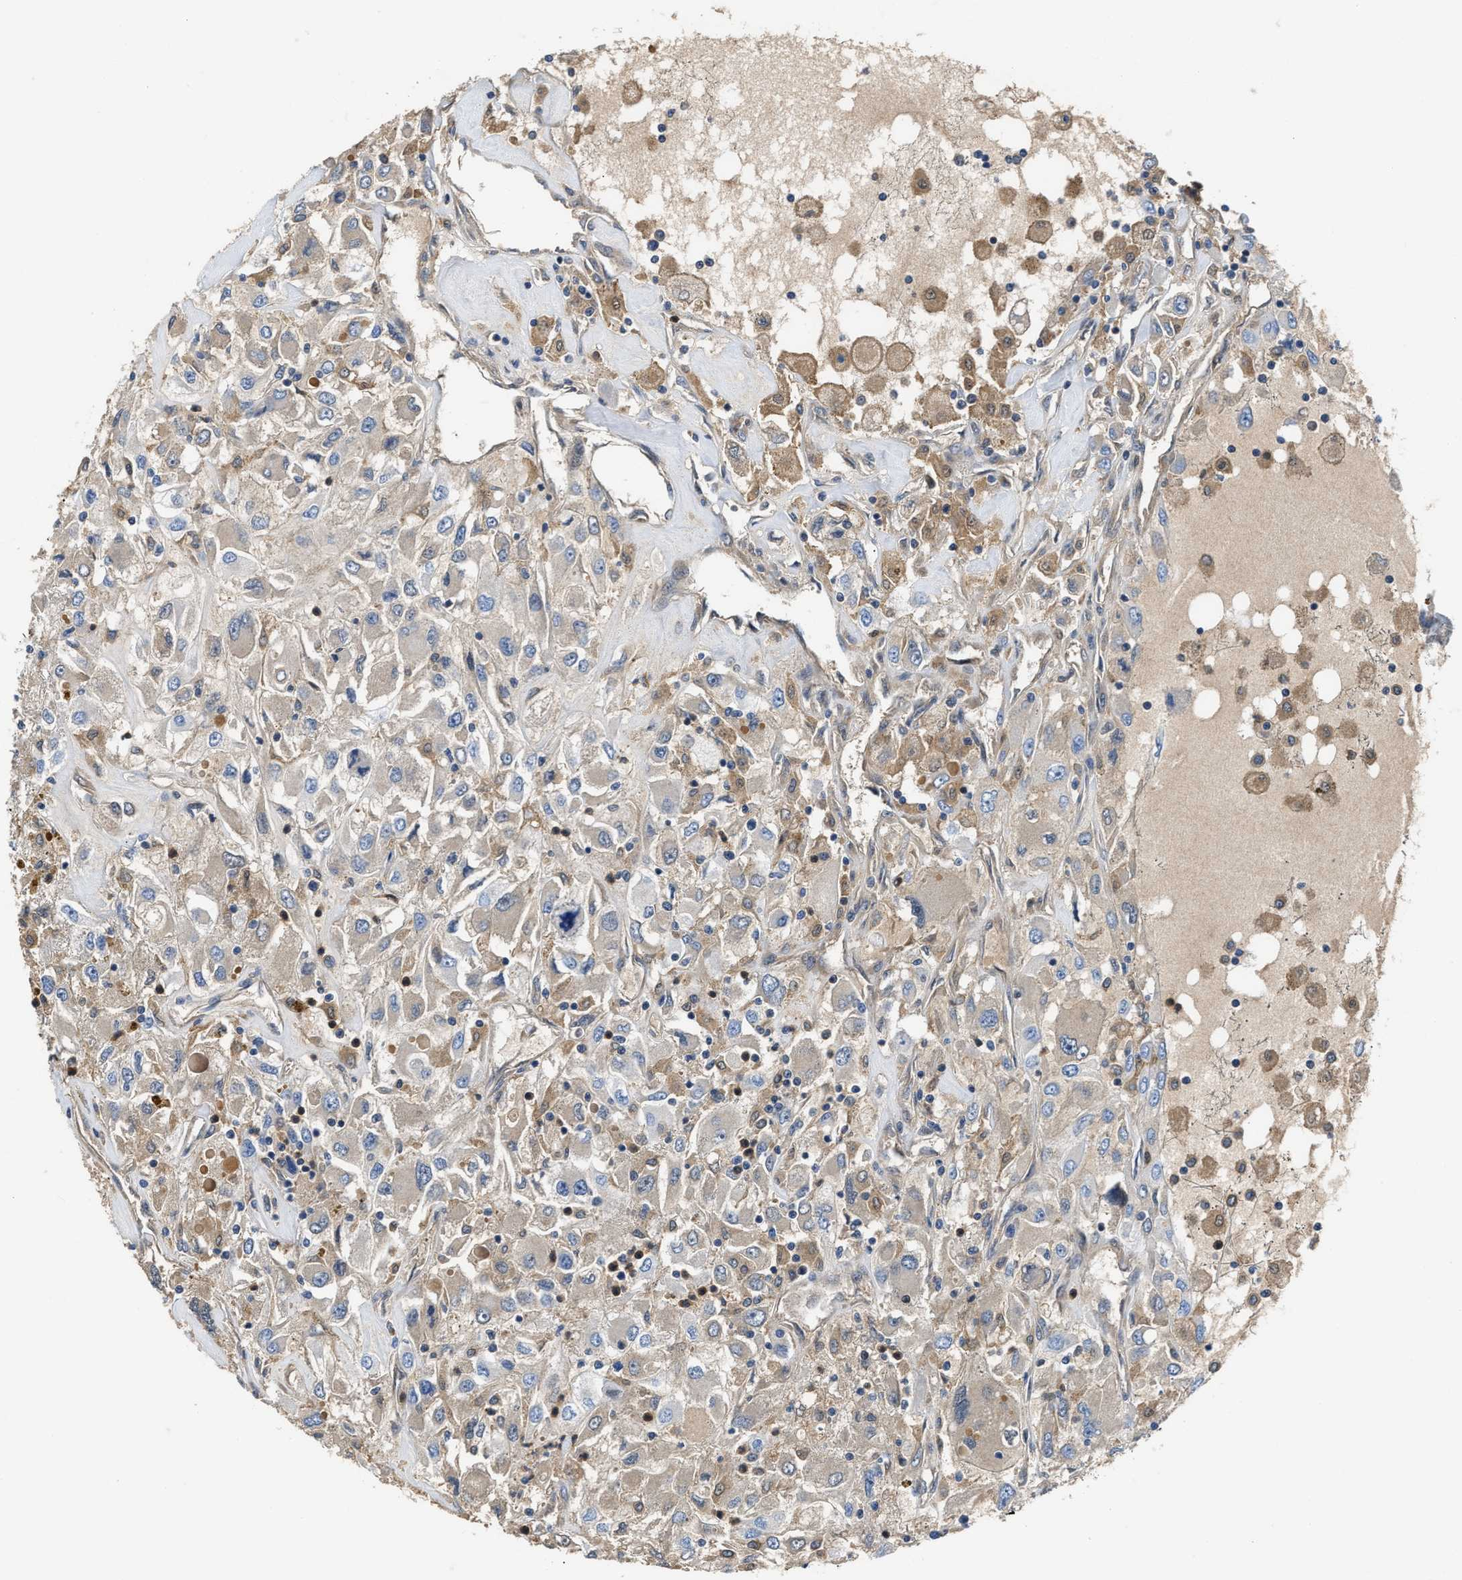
{"staining": {"intensity": "moderate", "quantity": "<25%", "location": "cytoplasmic/membranous"}, "tissue": "renal cancer", "cell_type": "Tumor cells", "image_type": "cancer", "snomed": [{"axis": "morphology", "description": "Adenocarcinoma, NOS"}, {"axis": "topography", "description": "Kidney"}], "caption": "Protein analysis of renal cancer tissue demonstrates moderate cytoplasmic/membranous positivity in about <25% of tumor cells.", "gene": "OSTF1", "patient": {"sex": "female", "age": 52}}